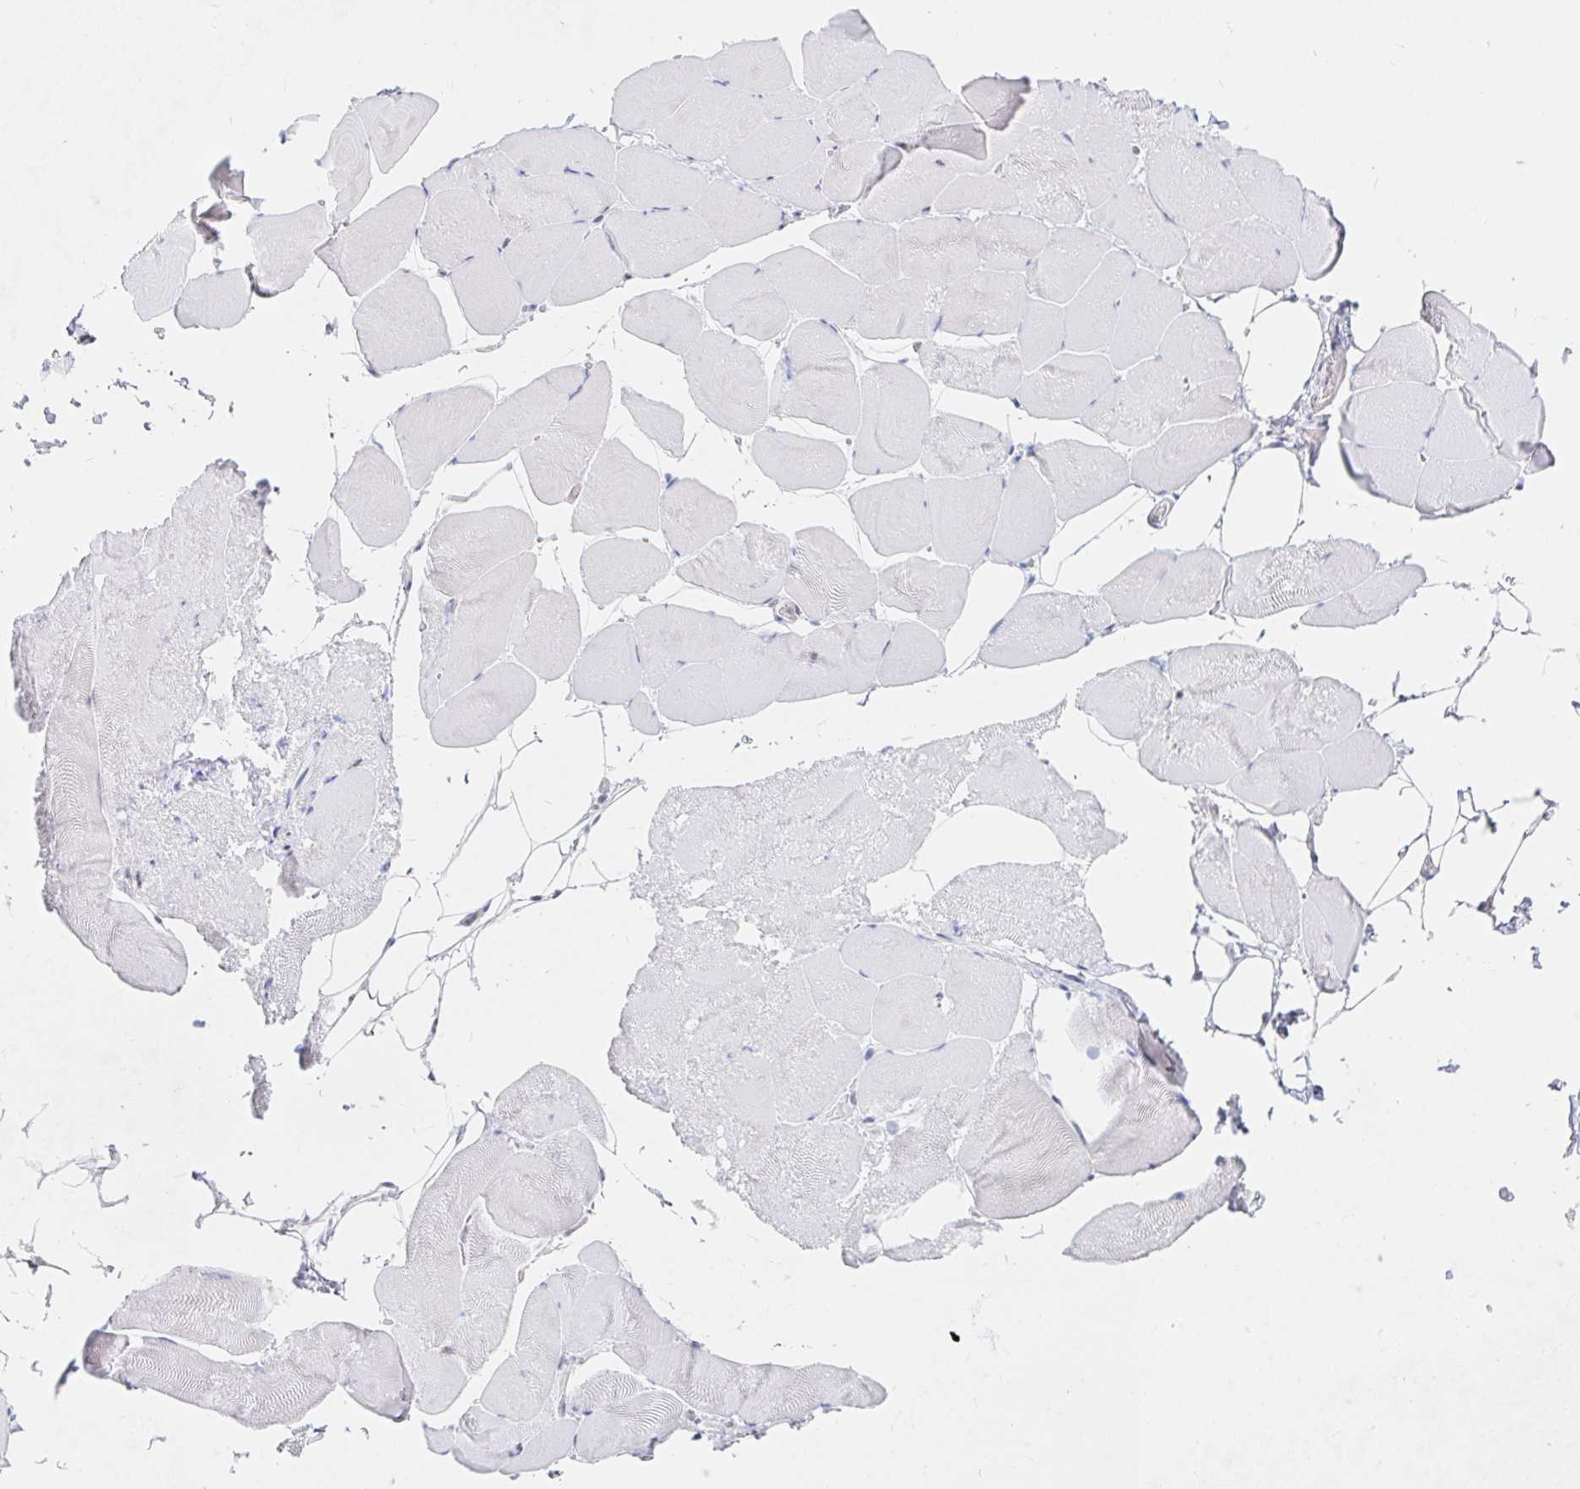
{"staining": {"intensity": "negative", "quantity": "none", "location": "none"}, "tissue": "skeletal muscle", "cell_type": "Myocytes", "image_type": "normal", "snomed": [{"axis": "morphology", "description": "Normal tissue, NOS"}, {"axis": "topography", "description": "Skeletal muscle"}], "caption": "The immunohistochemistry photomicrograph has no significant staining in myocytes of skeletal muscle.", "gene": "CHD2", "patient": {"sex": "female", "age": 64}}